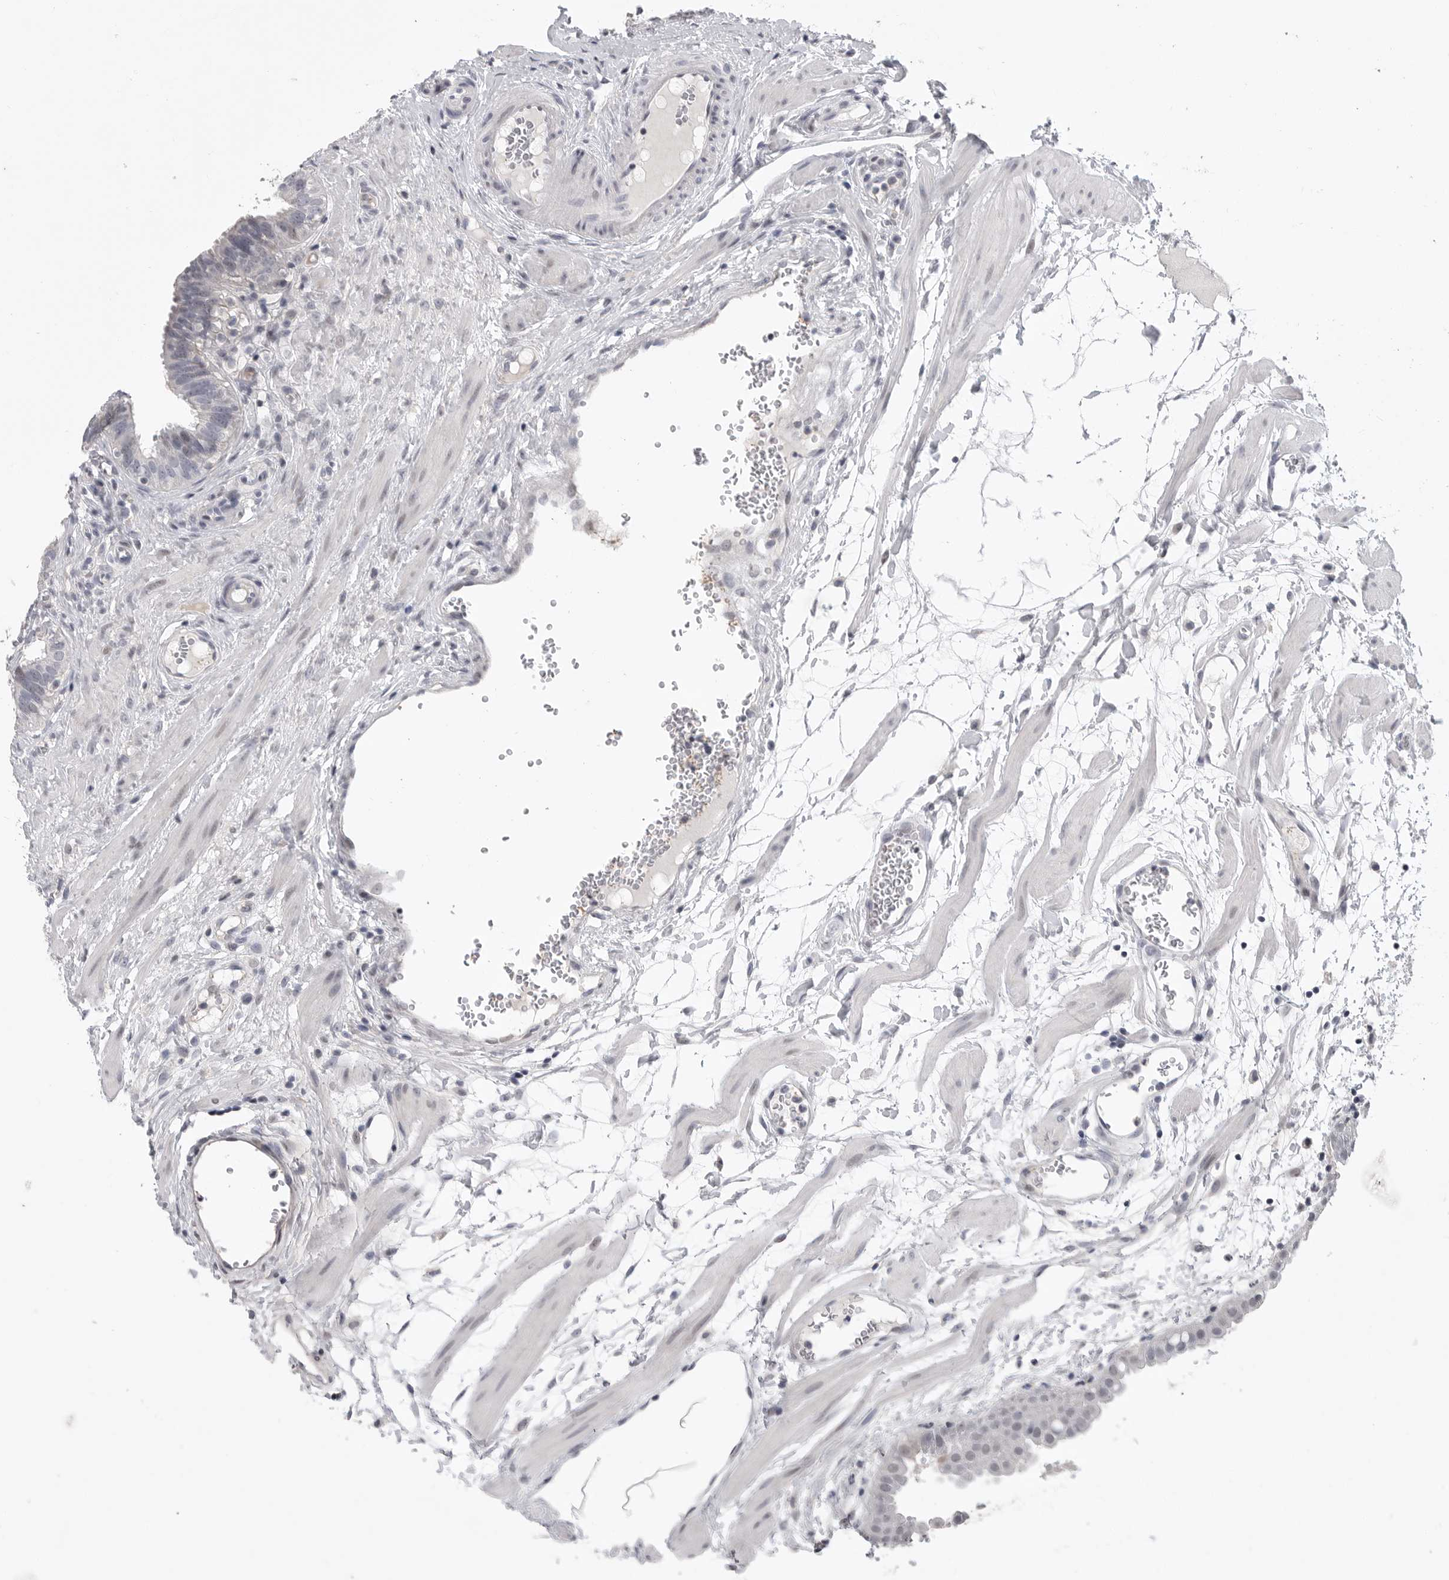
{"staining": {"intensity": "negative", "quantity": "none", "location": "none"}, "tissue": "fallopian tube", "cell_type": "Glandular cells", "image_type": "normal", "snomed": [{"axis": "morphology", "description": "Normal tissue, NOS"}, {"axis": "topography", "description": "Fallopian tube"}, {"axis": "topography", "description": "Placenta"}], "caption": "Immunohistochemistry (IHC) micrograph of benign human fallopian tube stained for a protein (brown), which shows no staining in glandular cells.", "gene": "FBXO43", "patient": {"sex": "female", "age": 32}}